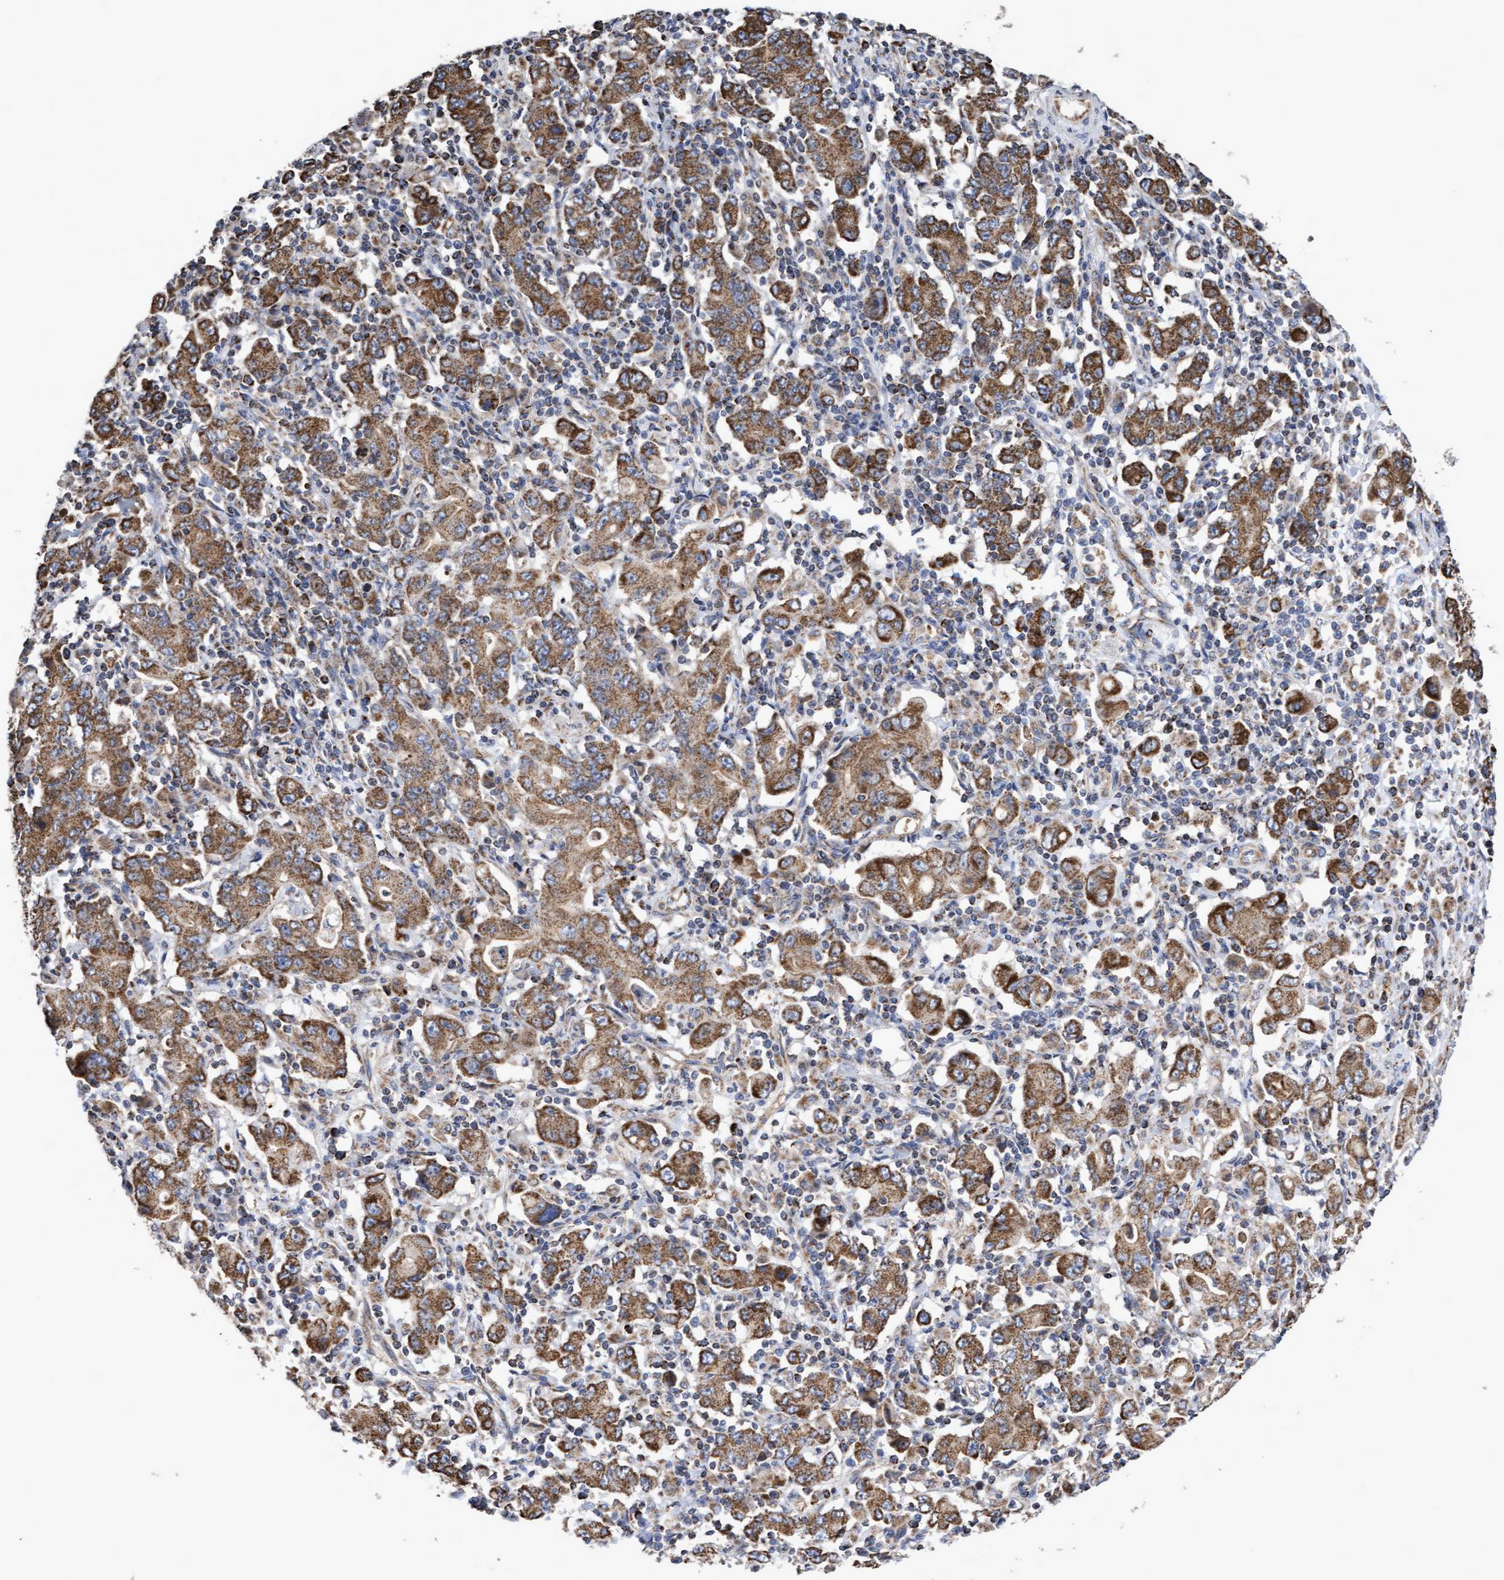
{"staining": {"intensity": "moderate", "quantity": ">75%", "location": "cytoplasmic/membranous"}, "tissue": "stomach cancer", "cell_type": "Tumor cells", "image_type": "cancer", "snomed": [{"axis": "morphology", "description": "Adenocarcinoma, NOS"}, {"axis": "topography", "description": "Stomach, upper"}], "caption": "IHC histopathology image of human adenocarcinoma (stomach) stained for a protein (brown), which shows medium levels of moderate cytoplasmic/membranous positivity in about >75% of tumor cells.", "gene": "COBL", "patient": {"sex": "male", "age": 69}}